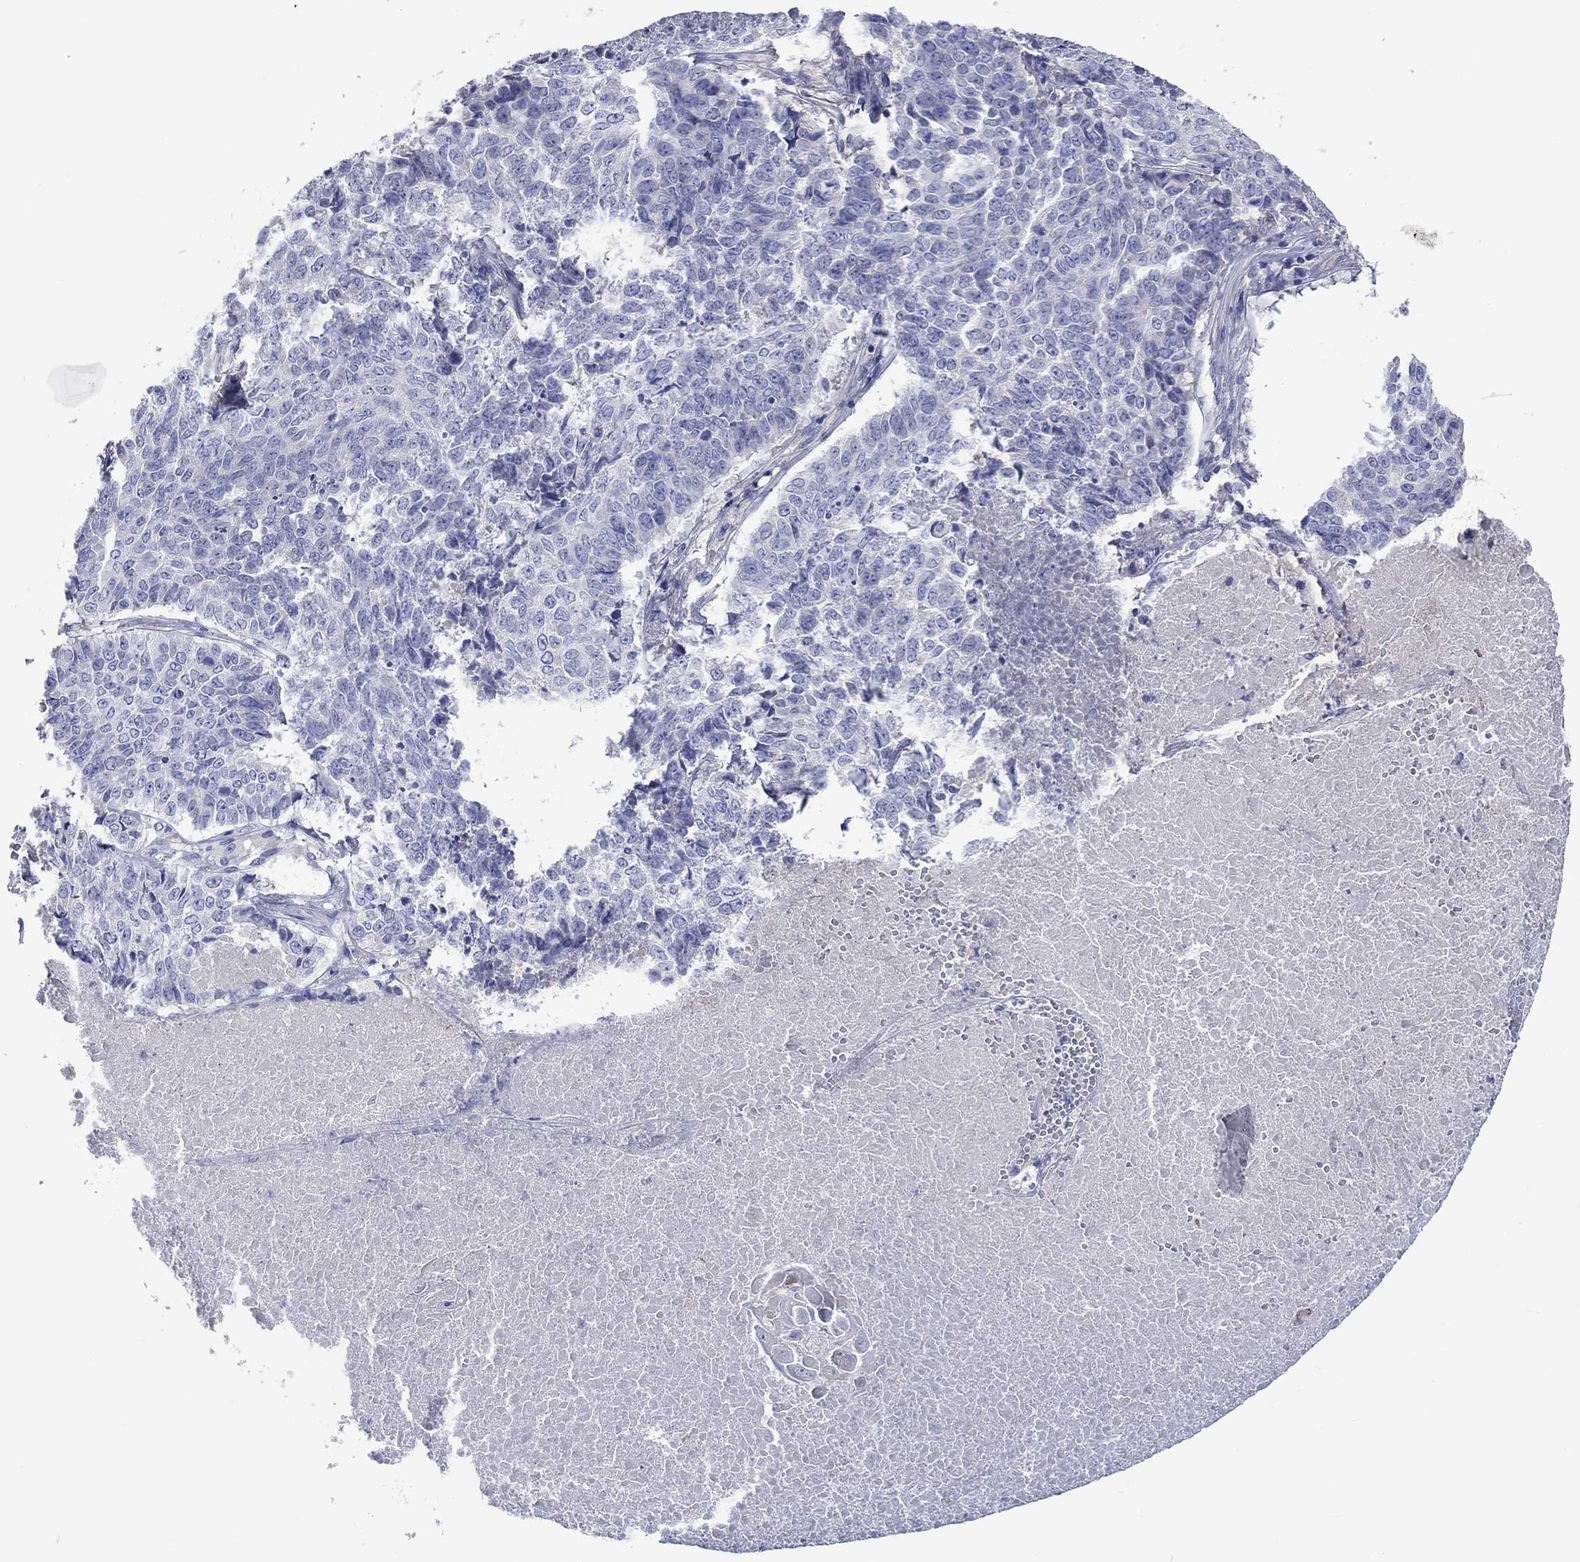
{"staining": {"intensity": "negative", "quantity": "none", "location": "none"}, "tissue": "lung cancer", "cell_type": "Tumor cells", "image_type": "cancer", "snomed": [{"axis": "morphology", "description": "Squamous cell carcinoma, NOS"}, {"axis": "topography", "description": "Lung"}], "caption": "A micrograph of squamous cell carcinoma (lung) stained for a protein exhibits no brown staining in tumor cells.", "gene": "TOMM20L", "patient": {"sex": "male", "age": 64}}